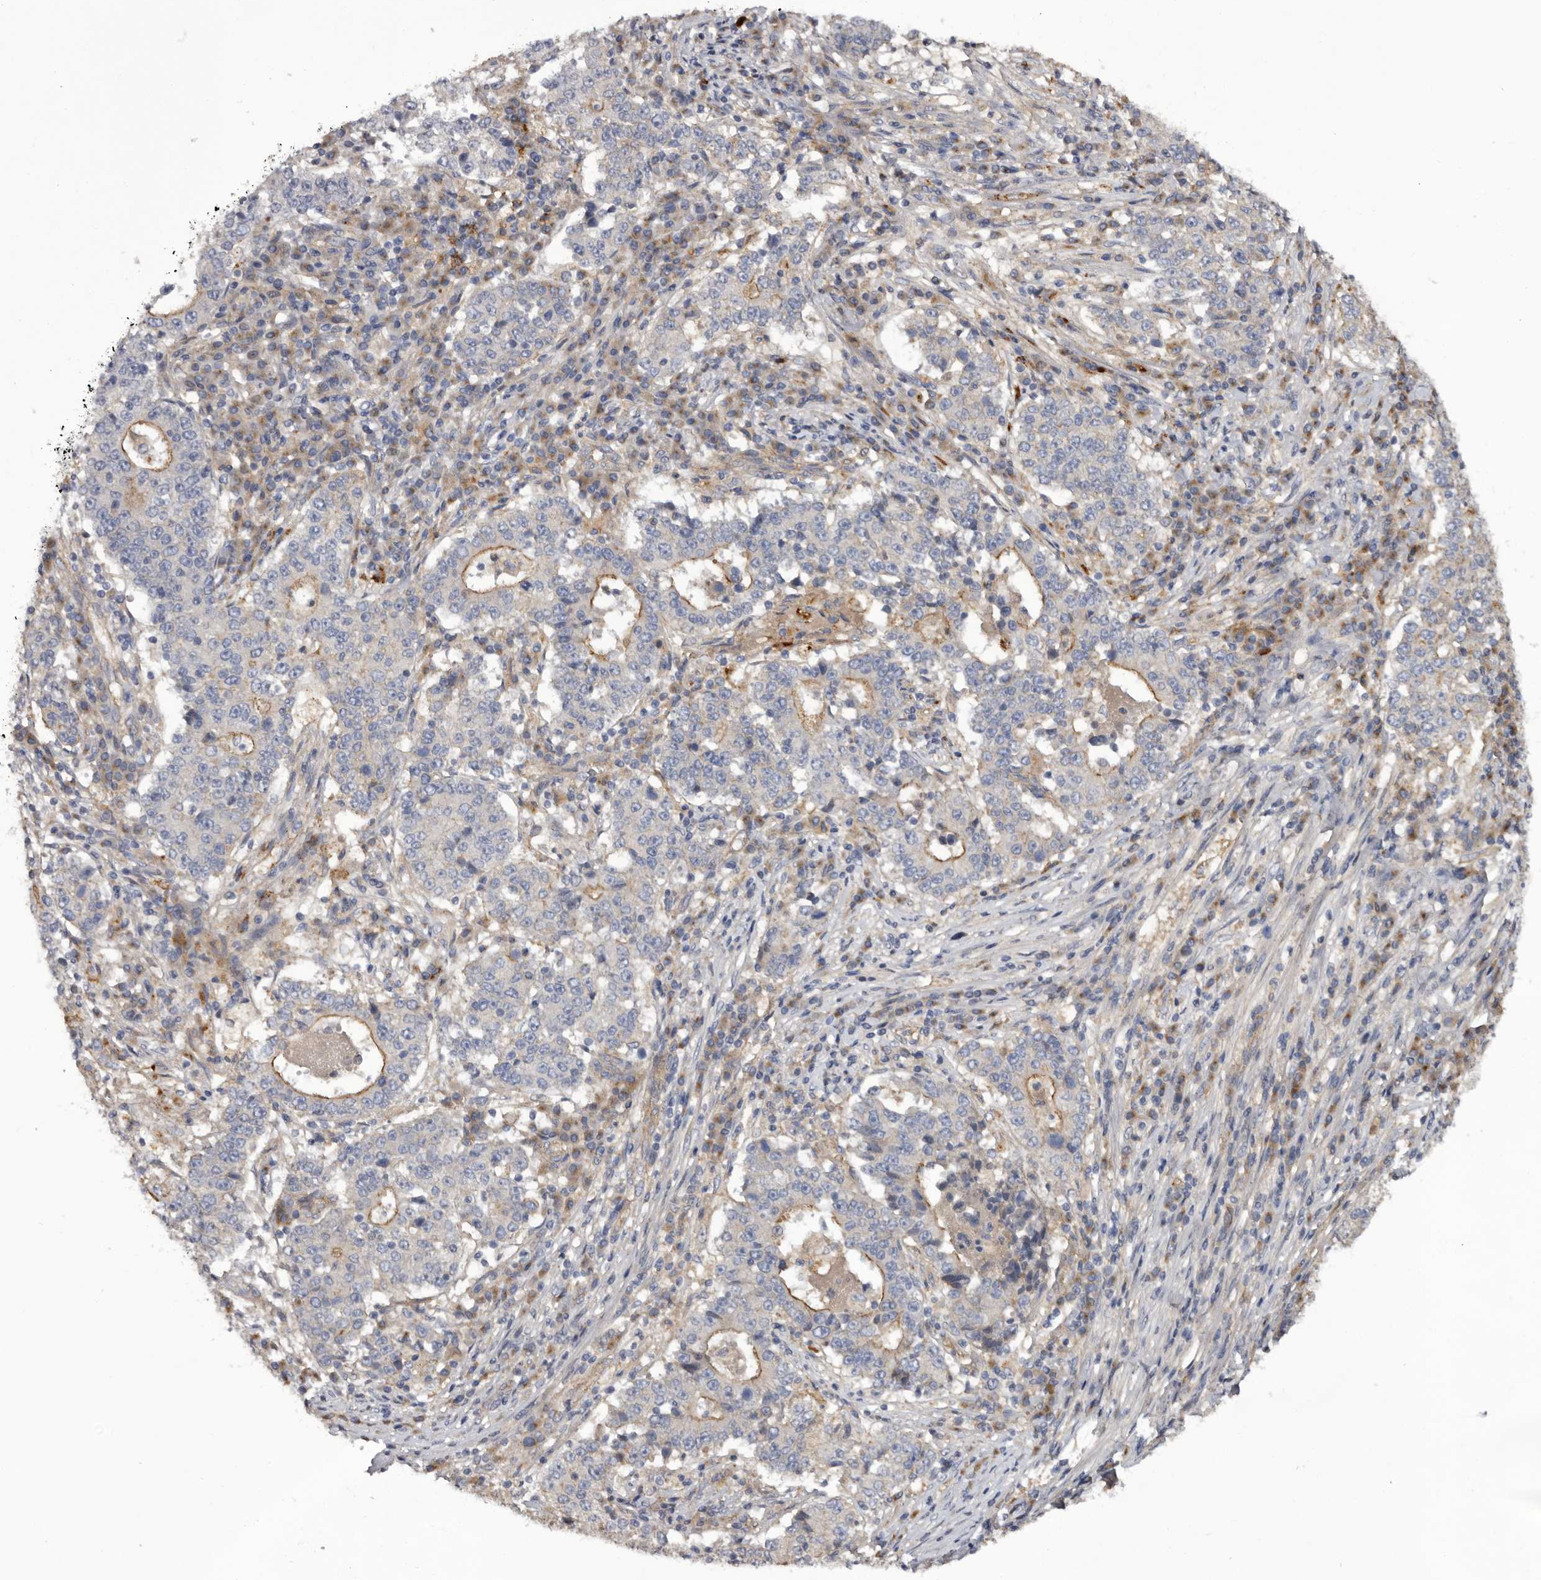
{"staining": {"intensity": "moderate", "quantity": "25%-75%", "location": "cytoplasmic/membranous"}, "tissue": "stomach cancer", "cell_type": "Tumor cells", "image_type": "cancer", "snomed": [{"axis": "morphology", "description": "Adenocarcinoma, NOS"}, {"axis": "topography", "description": "Stomach"}], "caption": "Immunohistochemical staining of human stomach cancer reveals medium levels of moderate cytoplasmic/membranous protein staining in approximately 25%-75% of tumor cells.", "gene": "INKA2", "patient": {"sex": "male", "age": 59}}